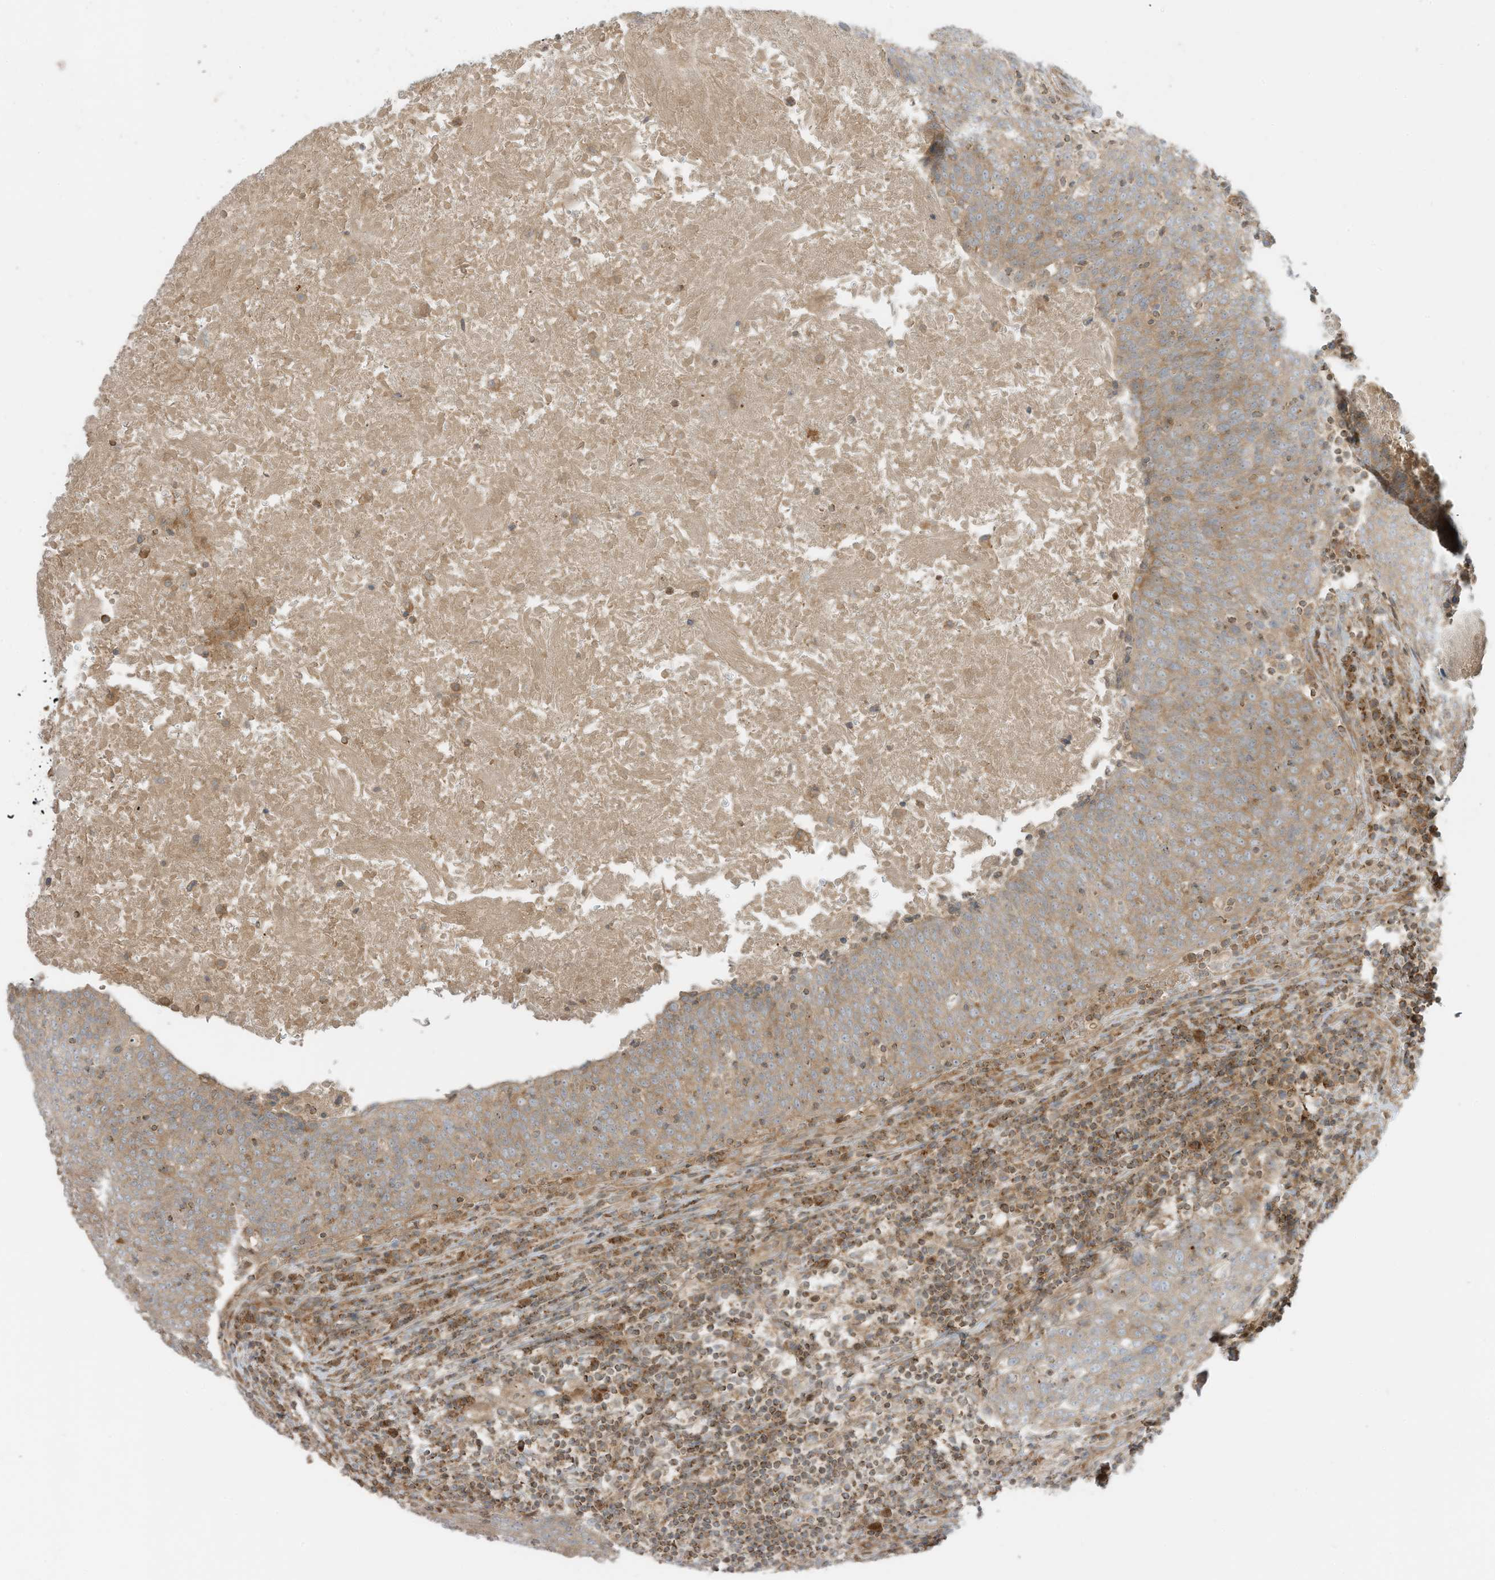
{"staining": {"intensity": "moderate", "quantity": ">75%", "location": "cytoplasmic/membranous"}, "tissue": "head and neck cancer", "cell_type": "Tumor cells", "image_type": "cancer", "snomed": [{"axis": "morphology", "description": "Squamous cell carcinoma, NOS"}, {"axis": "morphology", "description": "Squamous cell carcinoma, metastatic, NOS"}, {"axis": "topography", "description": "Lymph node"}, {"axis": "topography", "description": "Head-Neck"}], "caption": "High-magnification brightfield microscopy of head and neck metastatic squamous cell carcinoma stained with DAB (3,3'-diaminobenzidine) (brown) and counterstained with hematoxylin (blue). tumor cells exhibit moderate cytoplasmic/membranous positivity is present in about>75% of cells.", "gene": "SLC25A12", "patient": {"sex": "male", "age": 62}}